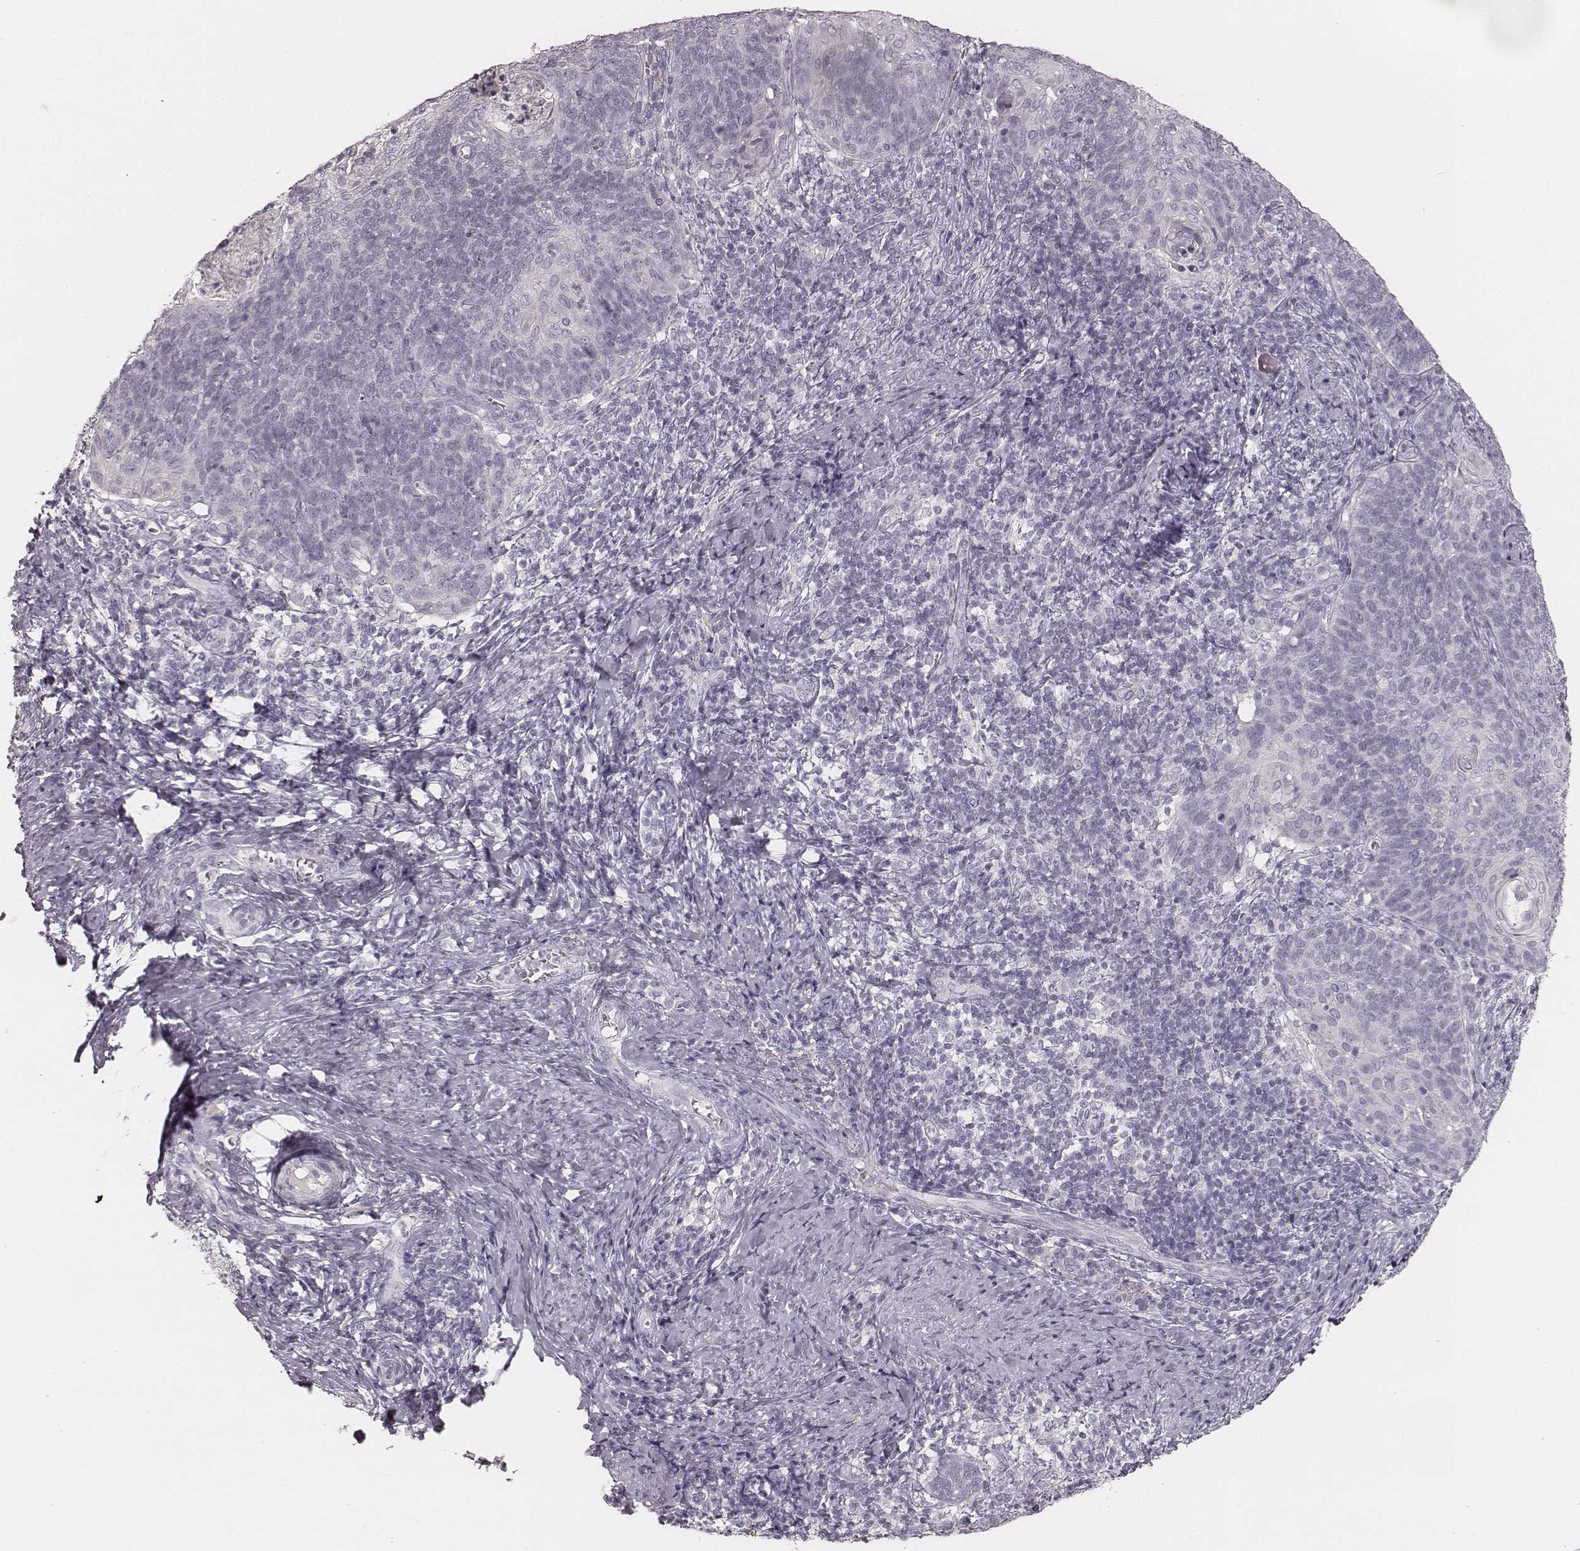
{"staining": {"intensity": "negative", "quantity": "none", "location": "none"}, "tissue": "cervical cancer", "cell_type": "Tumor cells", "image_type": "cancer", "snomed": [{"axis": "morphology", "description": "Normal tissue, NOS"}, {"axis": "morphology", "description": "Squamous cell carcinoma, NOS"}, {"axis": "topography", "description": "Cervix"}], "caption": "Tumor cells show no significant staining in cervical squamous cell carcinoma.", "gene": "KRT31", "patient": {"sex": "female", "age": 39}}